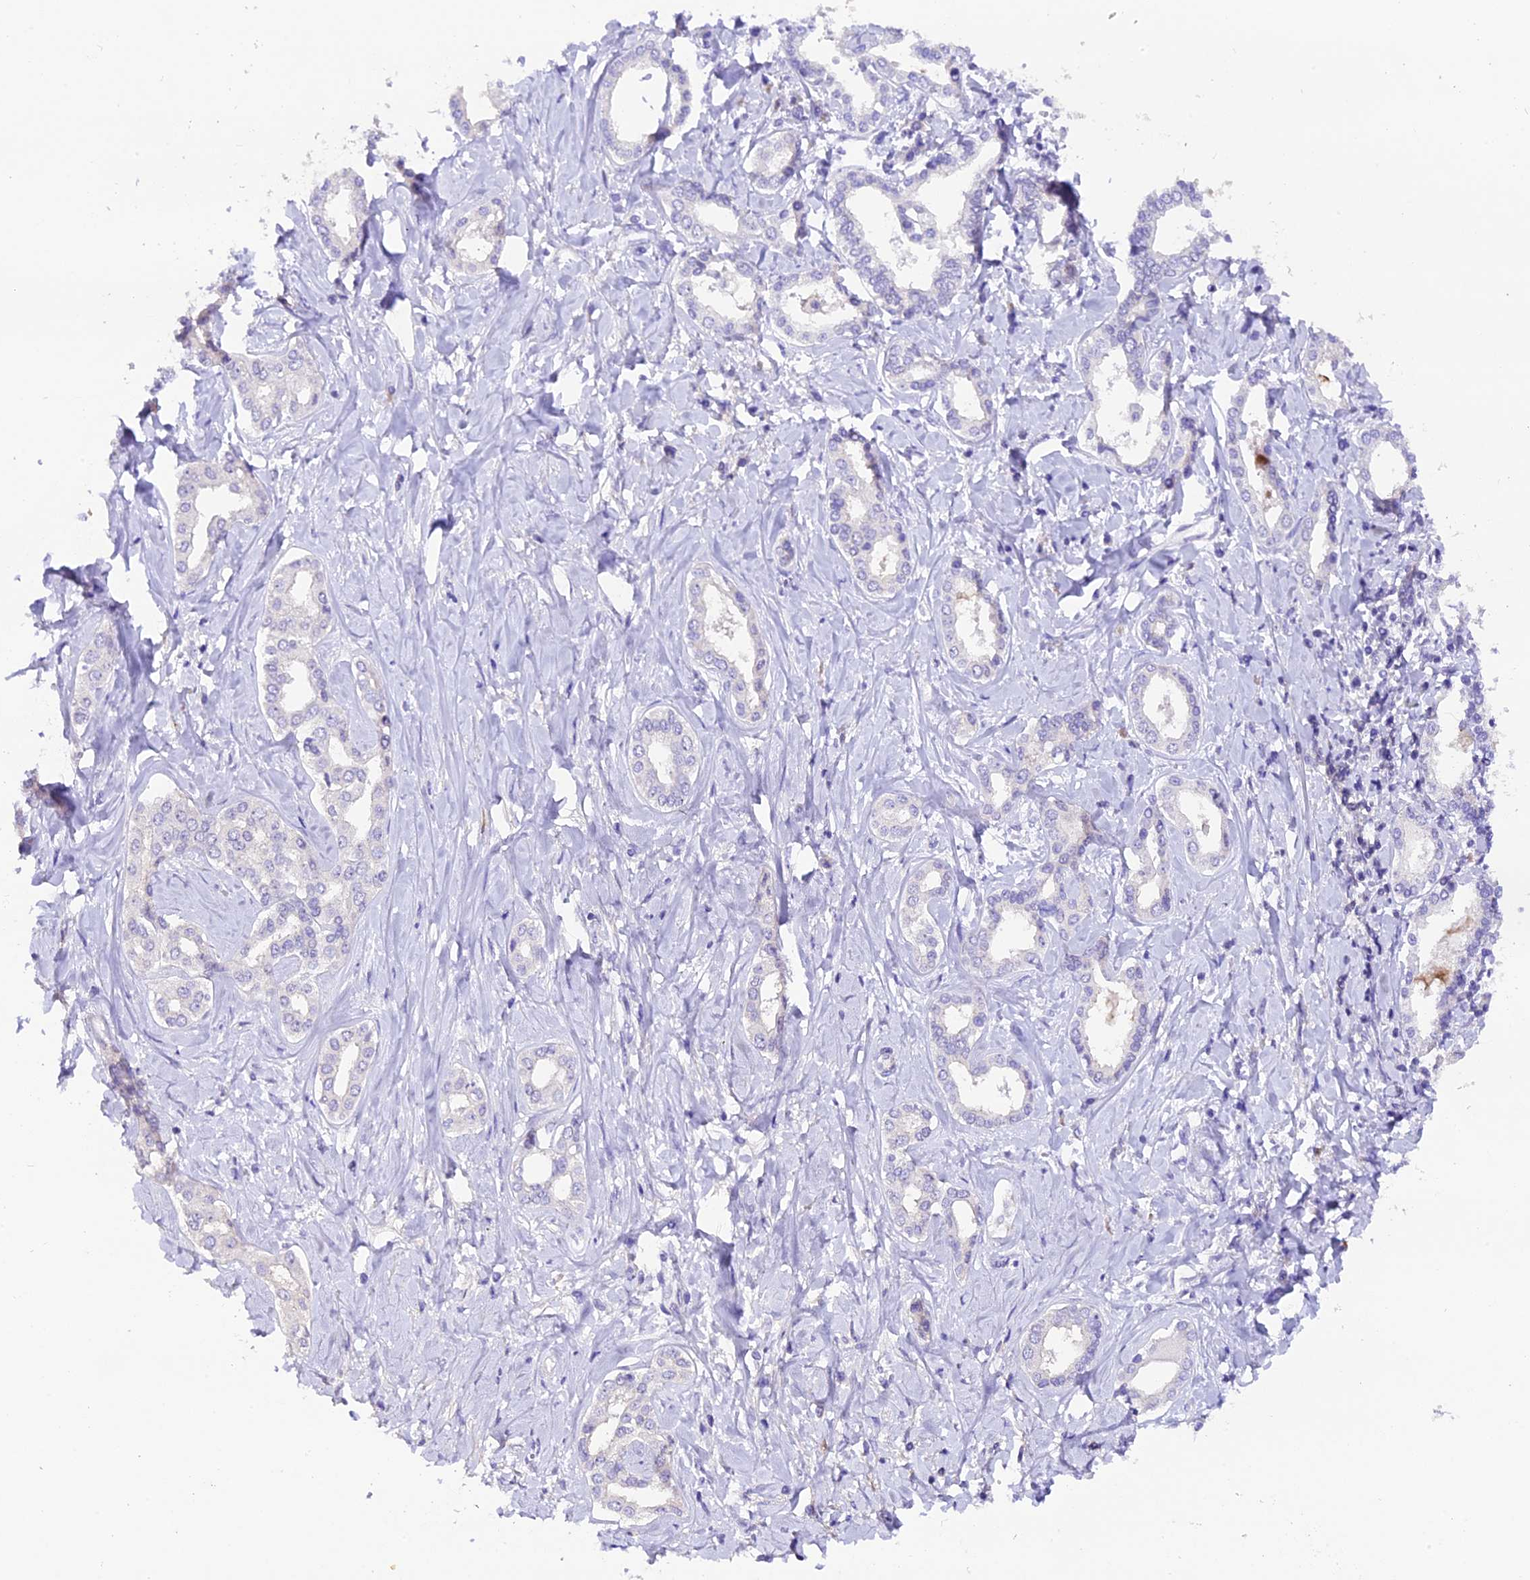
{"staining": {"intensity": "negative", "quantity": "none", "location": "none"}, "tissue": "liver cancer", "cell_type": "Tumor cells", "image_type": "cancer", "snomed": [{"axis": "morphology", "description": "Cholangiocarcinoma"}, {"axis": "topography", "description": "Liver"}], "caption": "A high-resolution image shows immunohistochemistry (IHC) staining of cholangiocarcinoma (liver), which exhibits no significant positivity in tumor cells.", "gene": "MEX3B", "patient": {"sex": "female", "age": 77}}